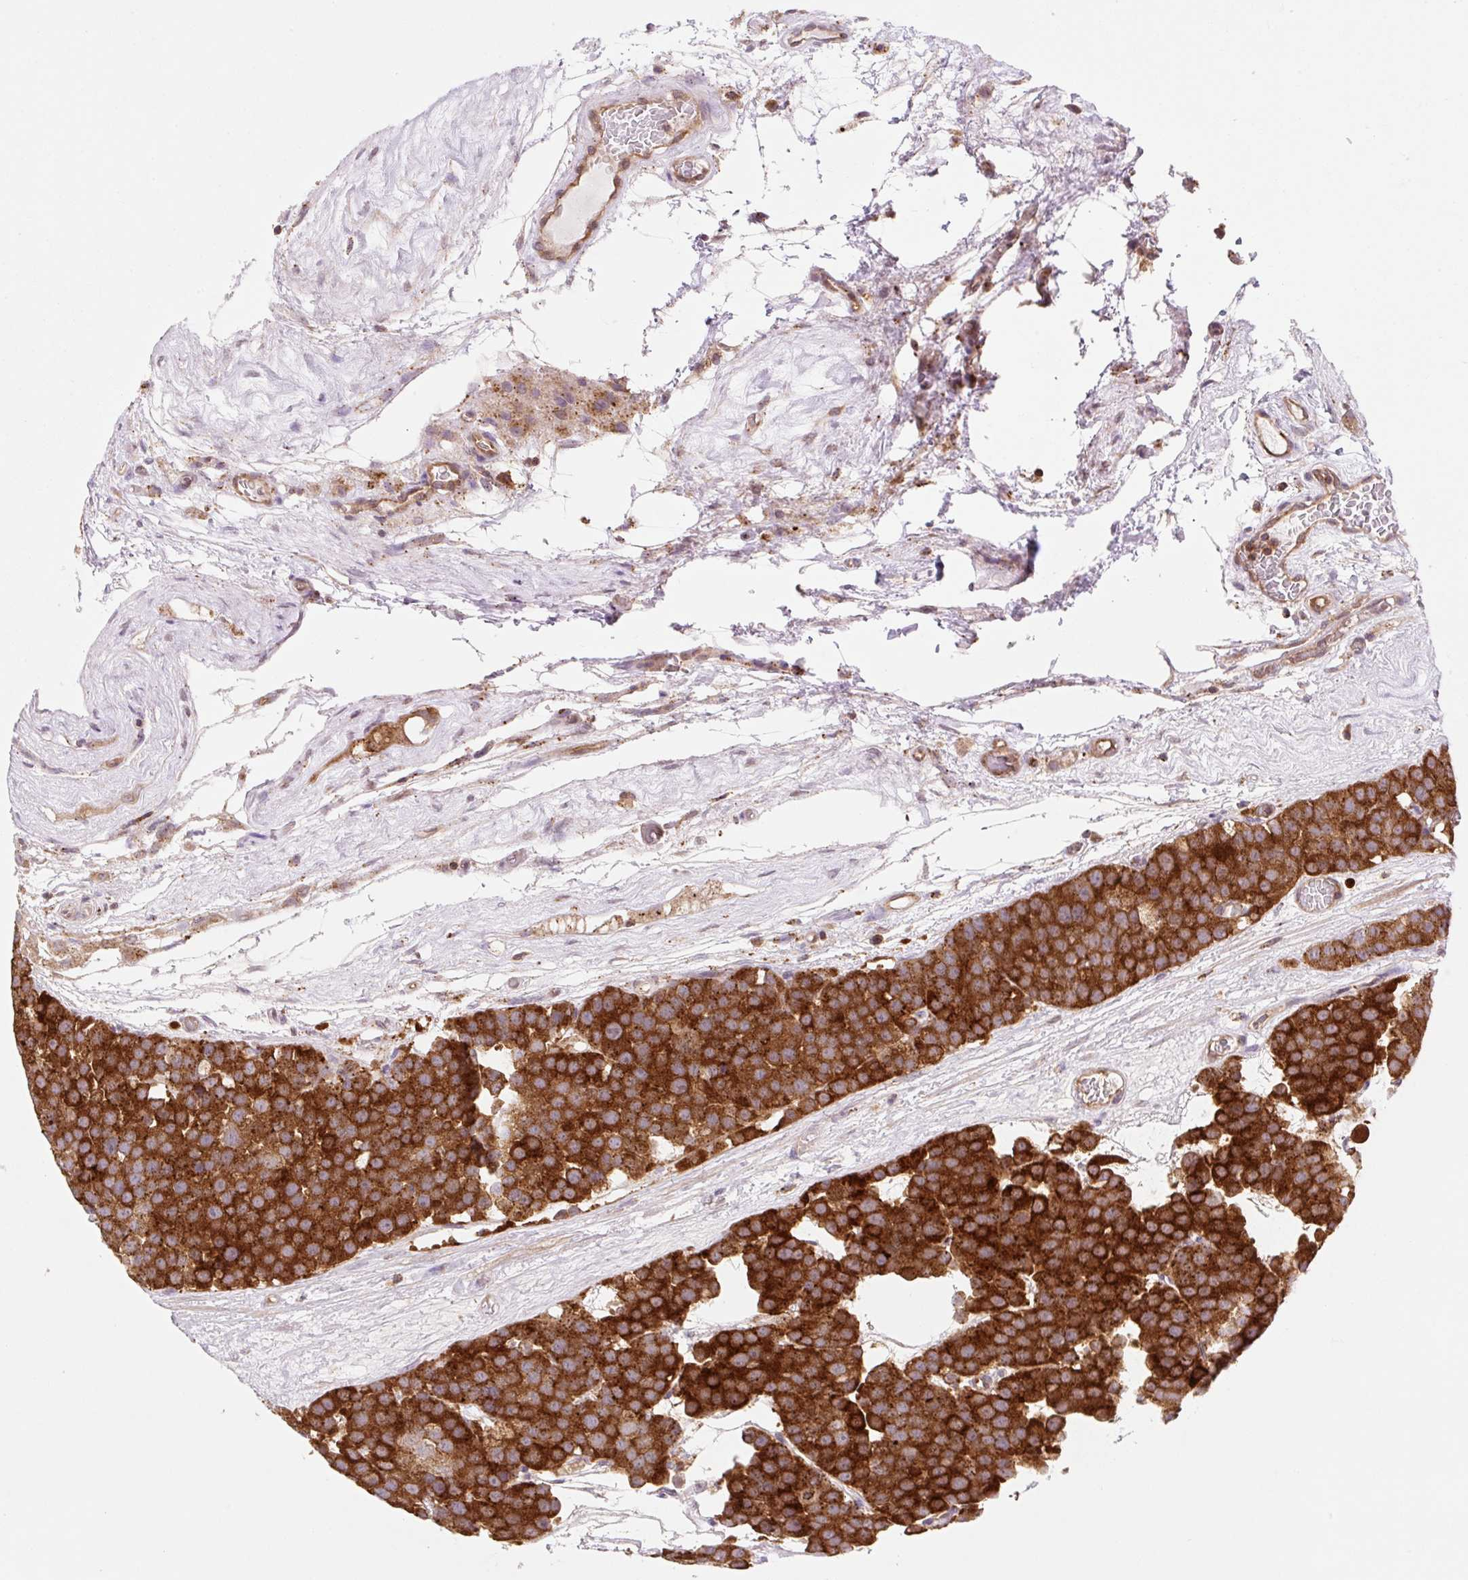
{"staining": {"intensity": "strong", "quantity": ">75%", "location": "cytoplasmic/membranous"}, "tissue": "testis cancer", "cell_type": "Tumor cells", "image_type": "cancer", "snomed": [{"axis": "morphology", "description": "Seminoma, NOS"}, {"axis": "topography", "description": "Testis"}], "caption": "IHC of testis seminoma exhibits high levels of strong cytoplasmic/membranous positivity in about >75% of tumor cells.", "gene": "VPS4A", "patient": {"sex": "male", "age": 71}}